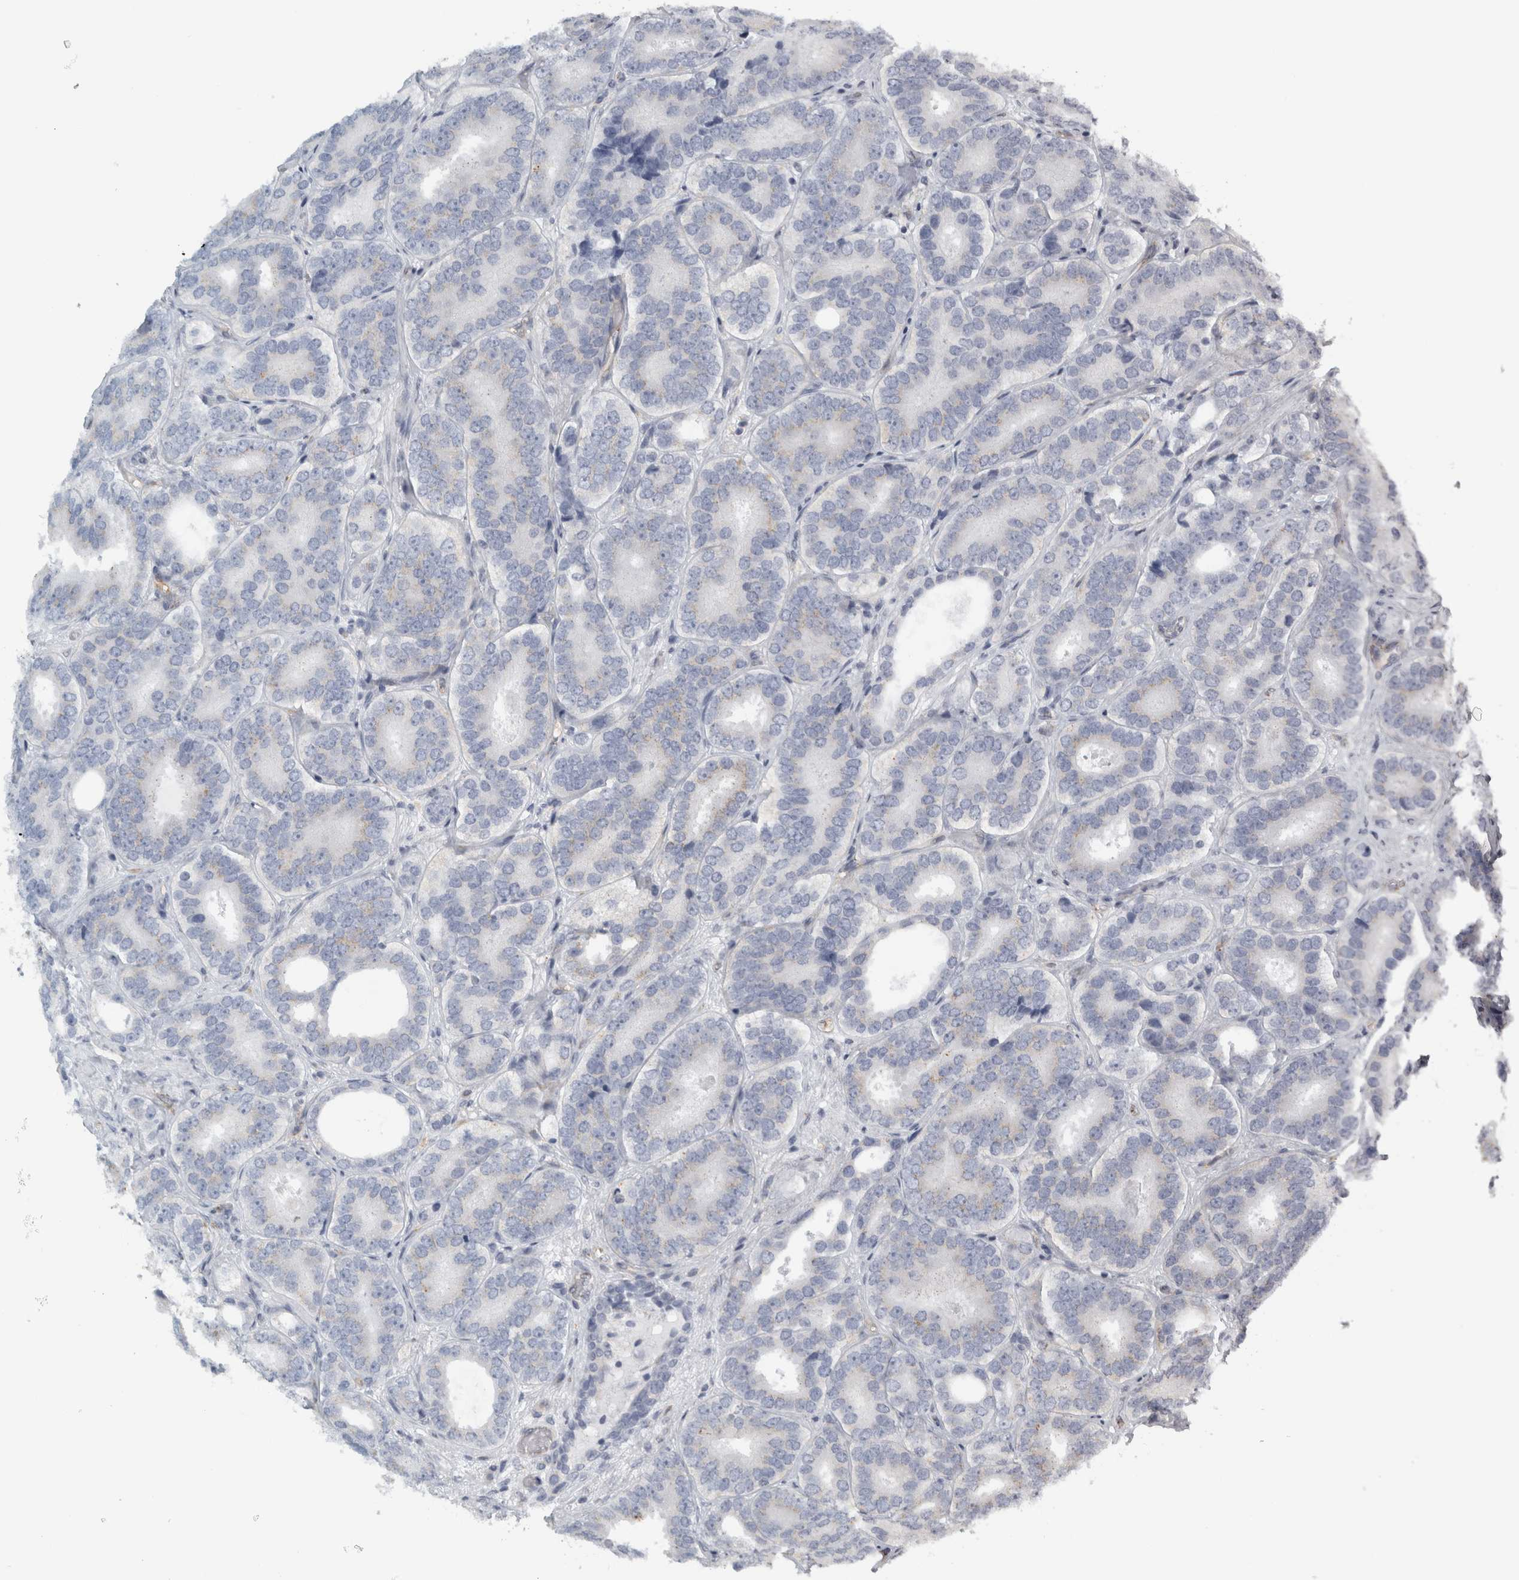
{"staining": {"intensity": "negative", "quantity": "none", "location": "none"}, "tissue": "prostate cancer", "cell_type": "Tumor cells", "image_type": "cancer", "snomed": [{"axis": "morphology", "description": "Adenocarcinoma, High grade"}, {"axis": "topography", "description": "Prostate"}], "caption": "A histopathology image of human prostate cancer is negative for staining in tumor cells.", "gene": "PEX6", "patient": {"sex": "male", "age": 56}}